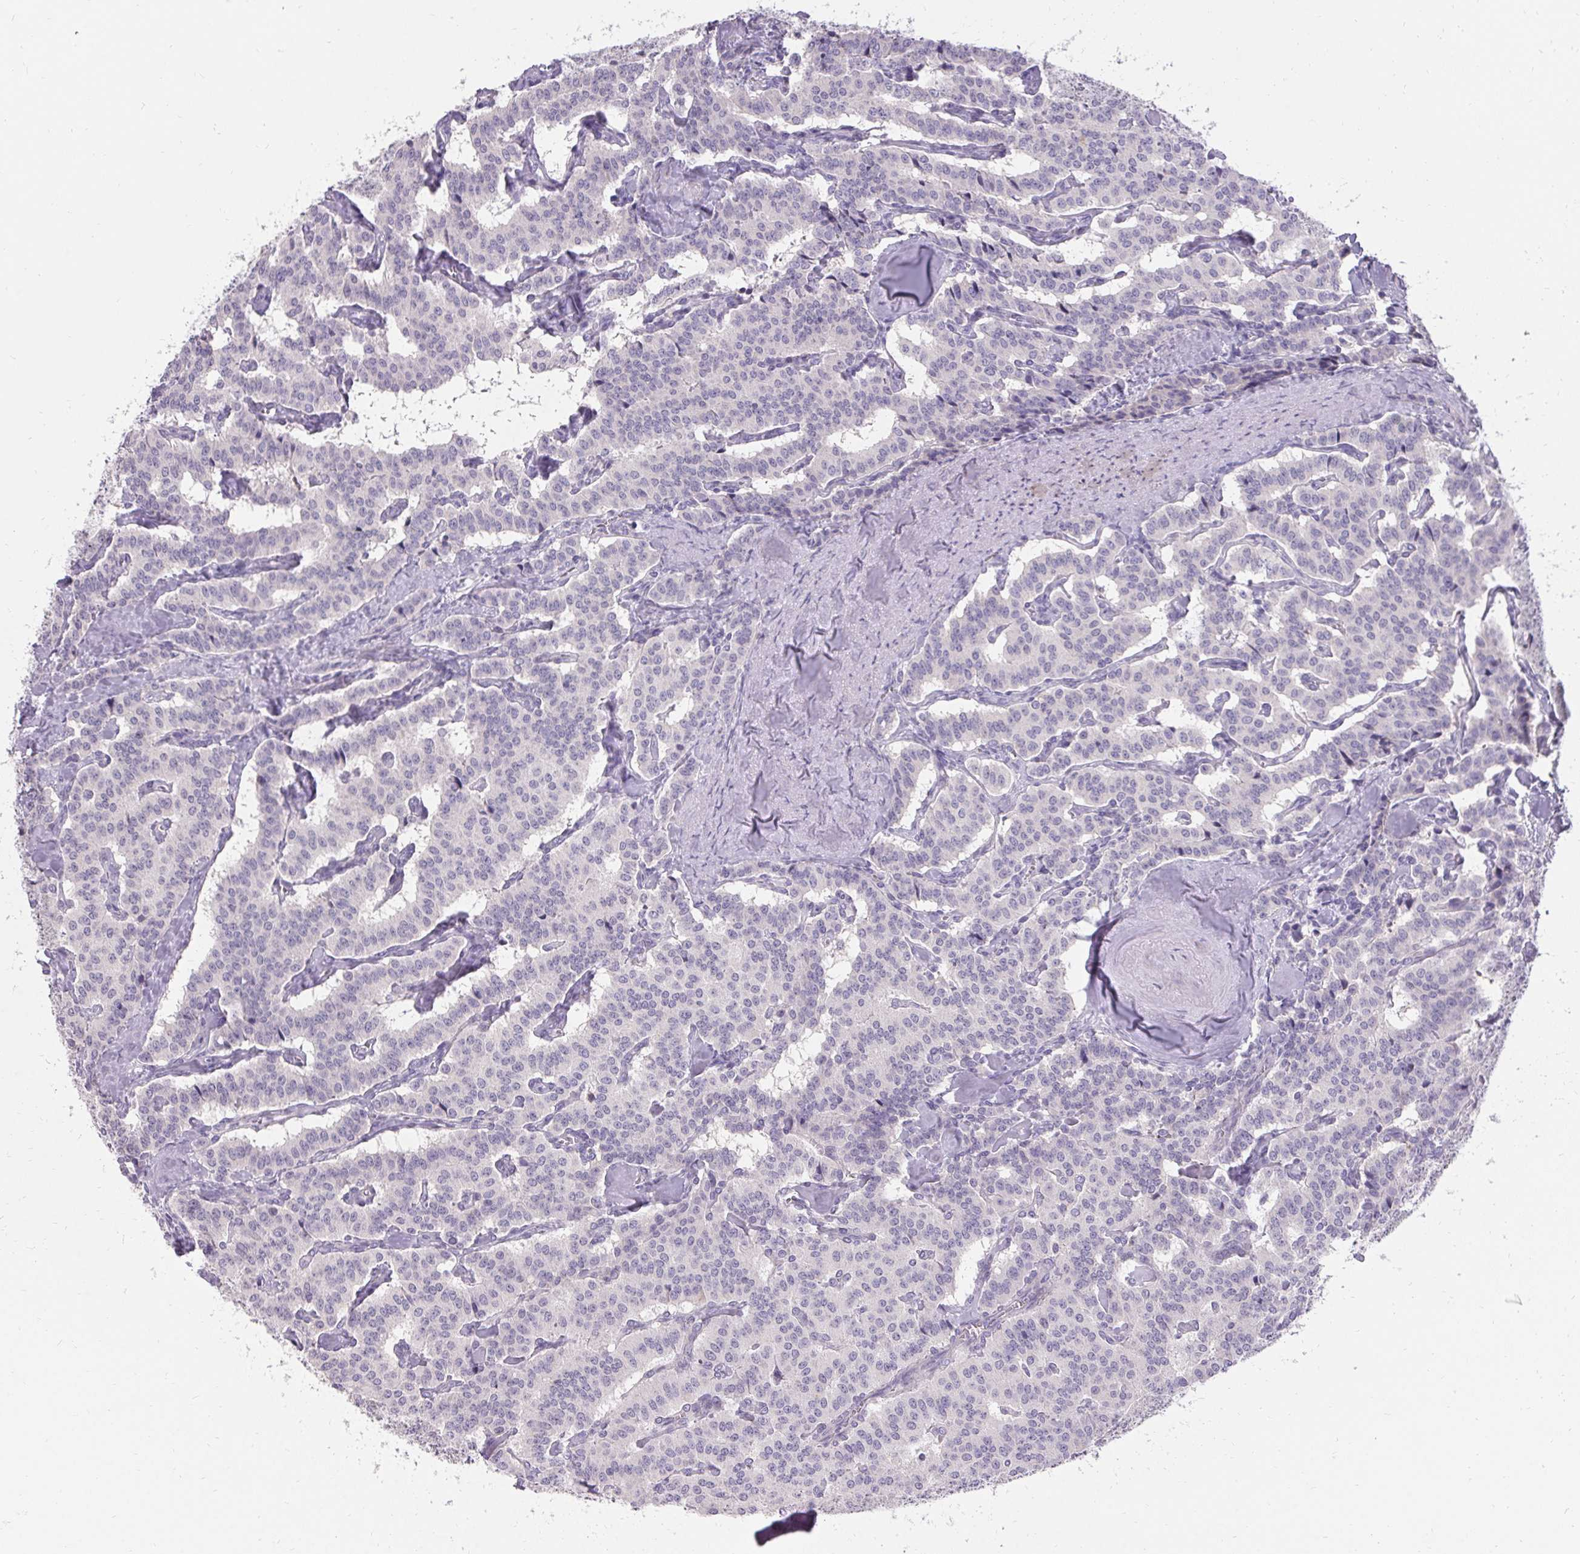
{"staining": {"intensity": "negative", "quantity": "none", "location": "none"}, "tissue": "carcinoid", "cell_type": "Tumor cells", "image_type": "cancer", "snomed": [{"axis": "morphology", "description": "Carcinoid, malignant, NOS"}, {"axis": "topography", "description": "Lung"}], "caption": "A histopathology image of carcinoid stained for a protein demonstrates no brown staining in tumor cells.", "gene": "HSD17B3", "patient": {"sex": "female", "age": 46}}